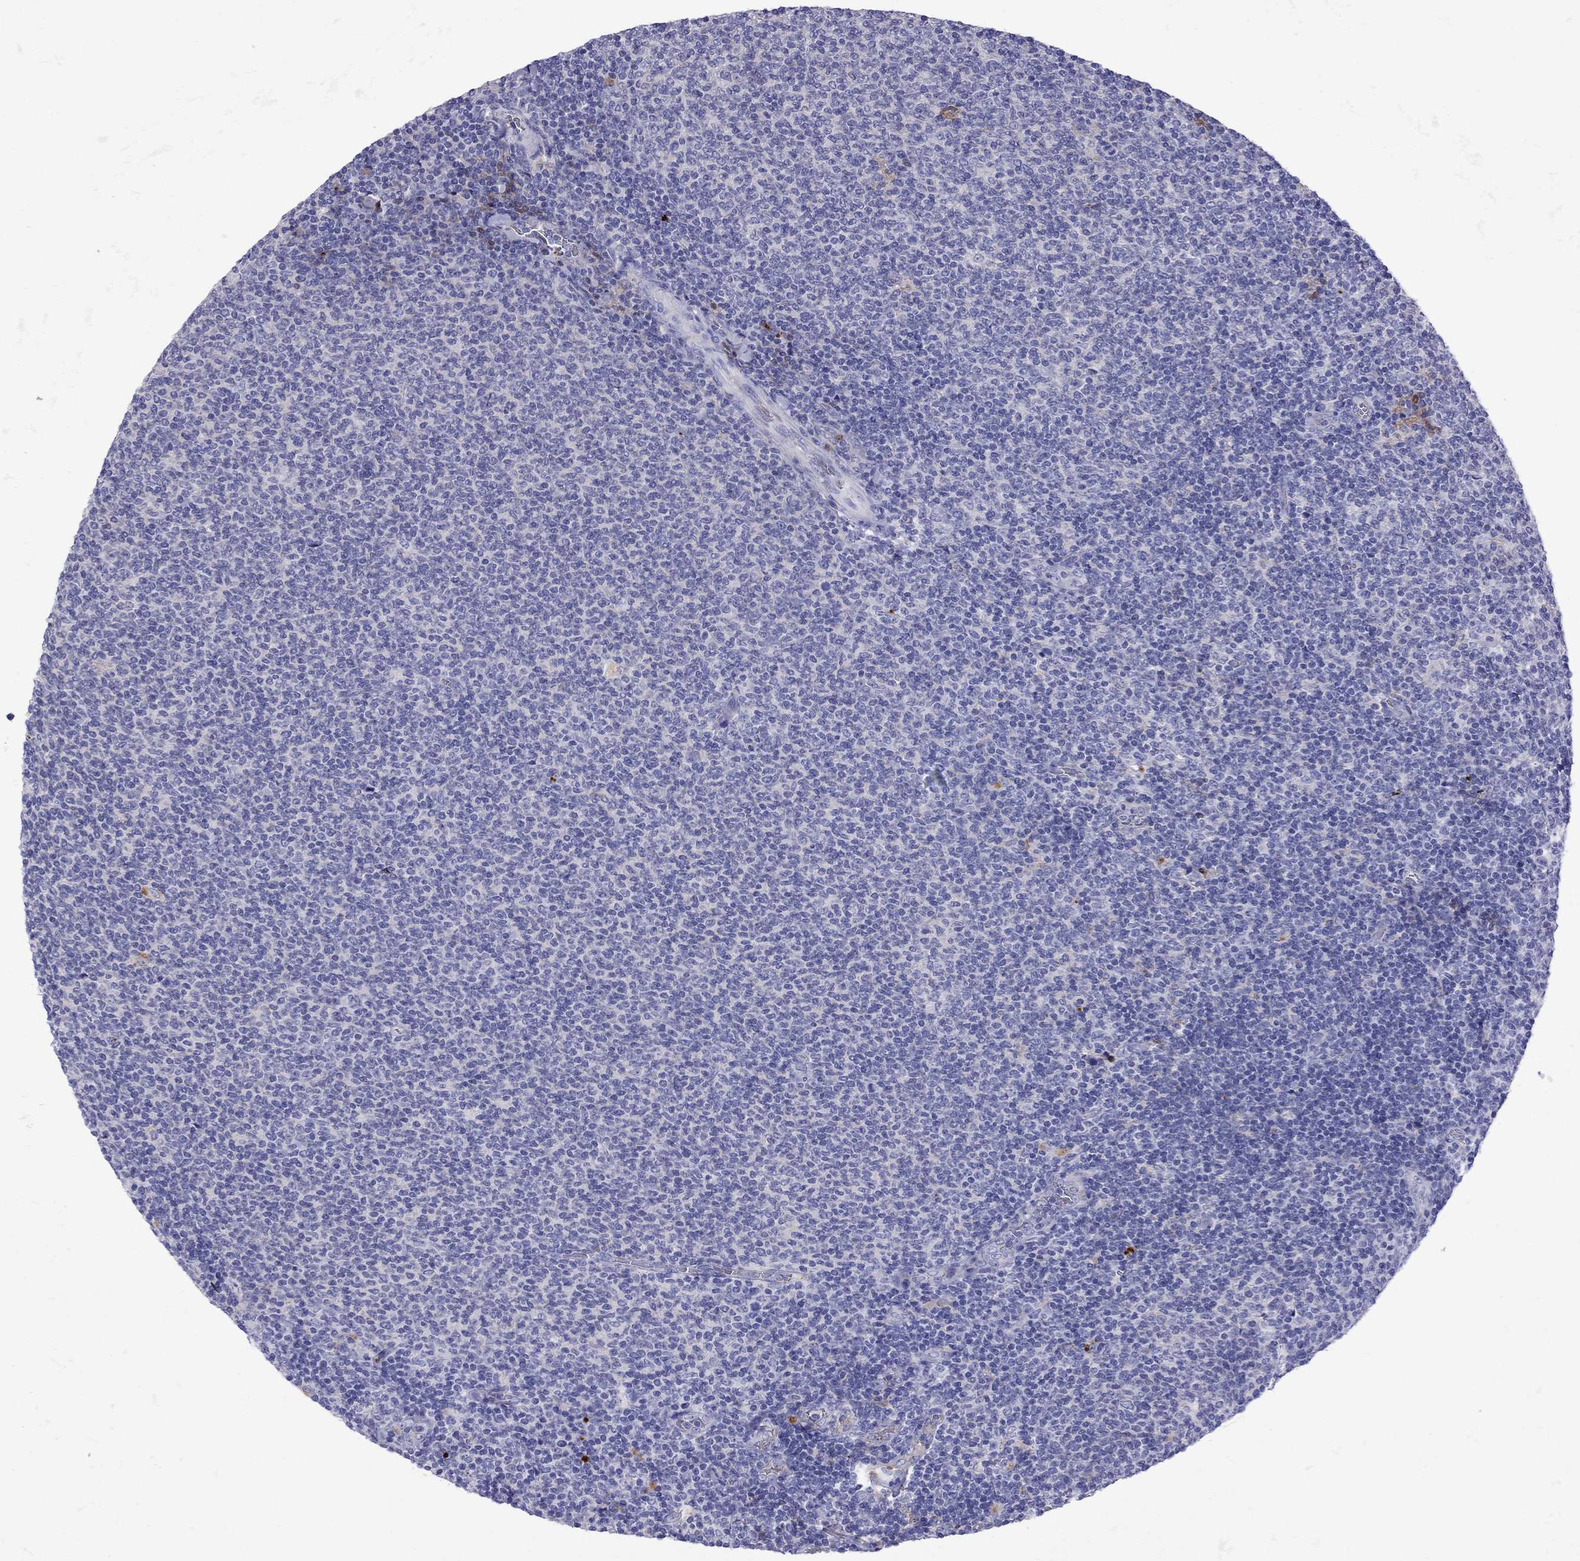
{"staining": {"intensity": "negative", "quantity": "none", "location": "none"}, "tissue": "lymphoma", "cell_type": "Tumor cells", "image_type": "cancer", "snomed": [{"axis": "morphology", "description": "Malignant lymphoma, non-Hodgkin's type, Low grade"}, {"axis": "topography", "description": "Lymph node"}], "caption": "A micrograph of lymphoma stained for a protein demonstrates no brown staining in tumor cells.", "gene": "SERPINA3", "patient": {"sex": "male", "age": 52}}